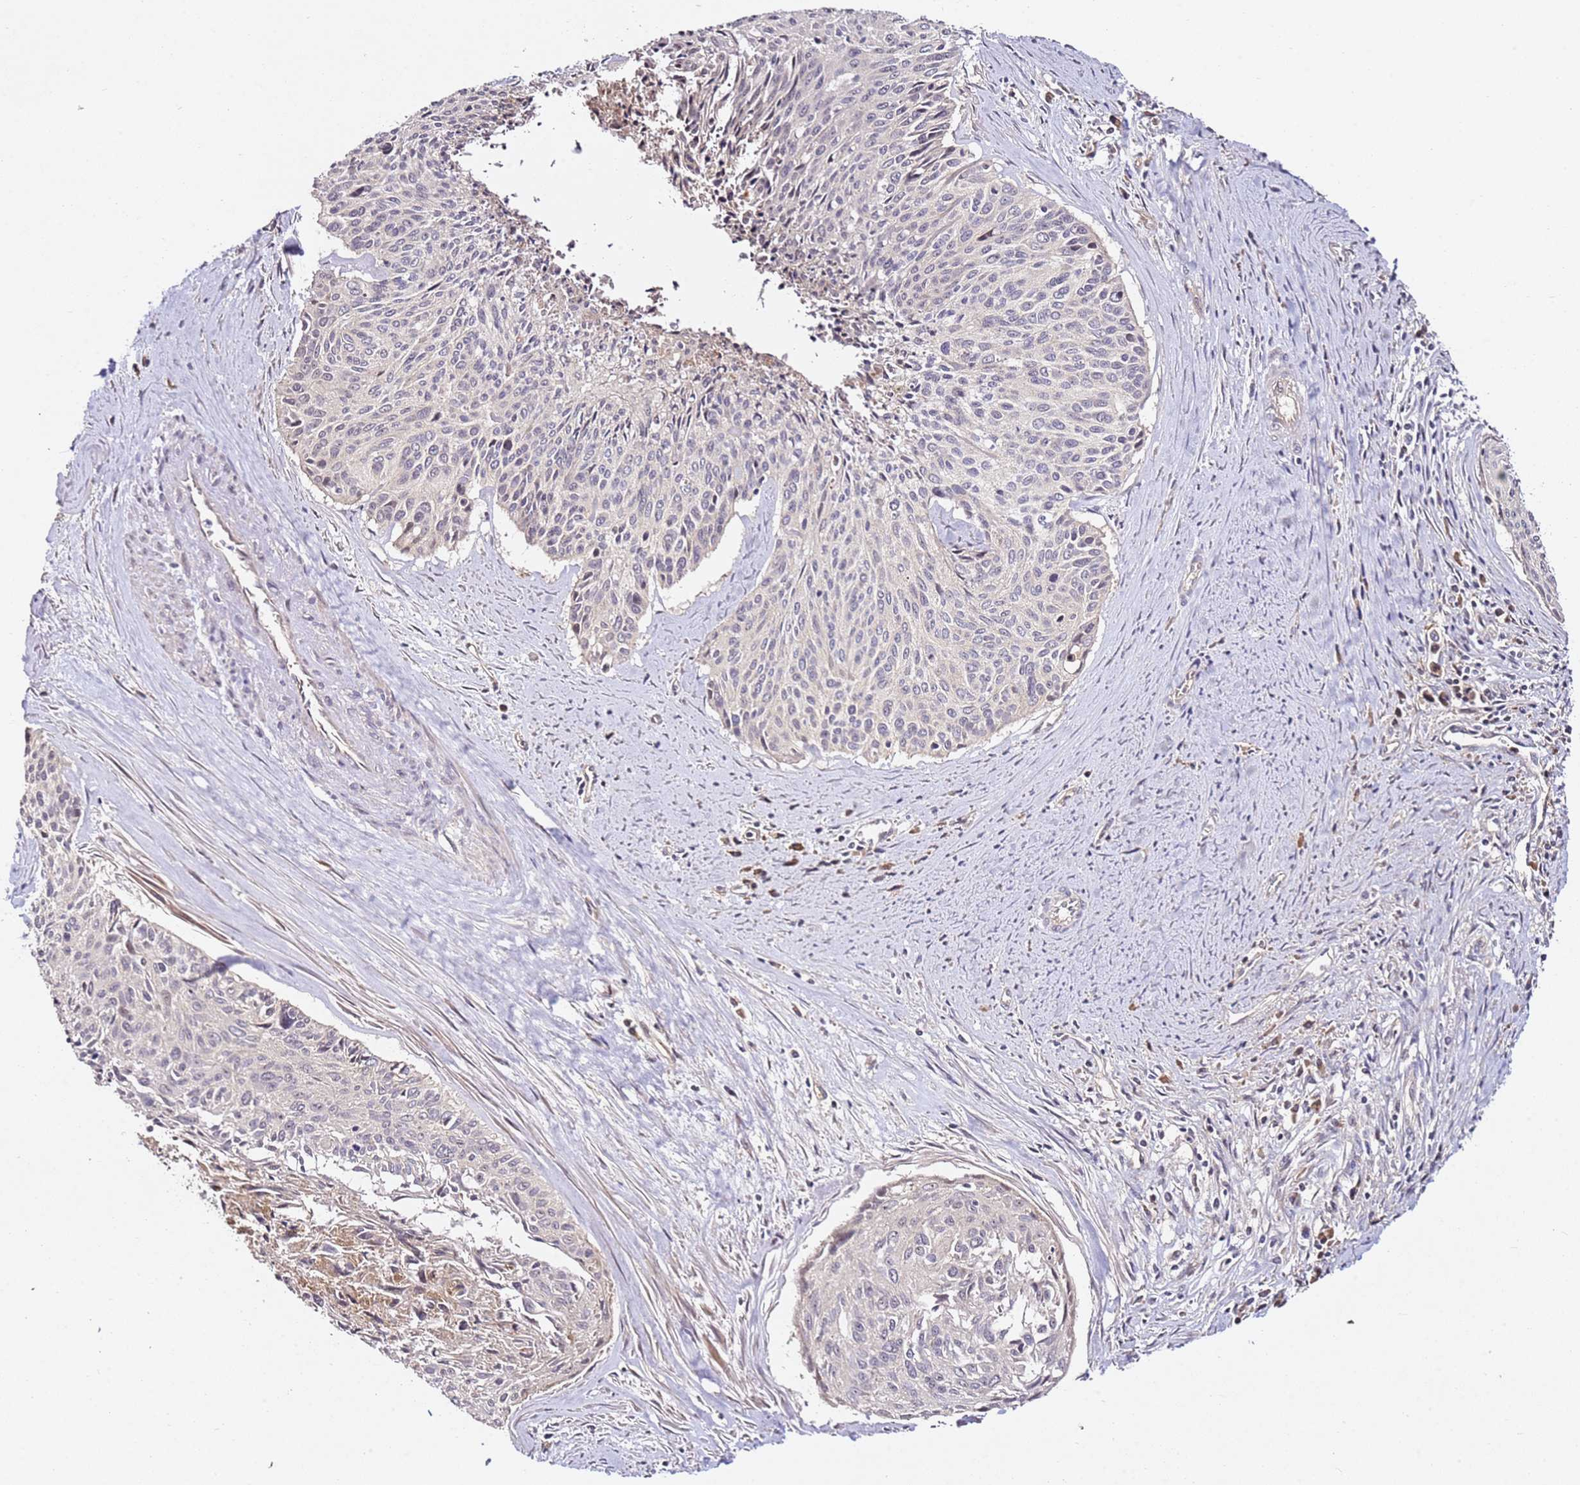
{"staining": {"intensity": "negative", "quantity": "none", "location": "none"}, "tissue": "cervical cancer", "cell_type": "Tumor cells", "image_type": "cancer", "snomed": [{"axis": "morphology", "description": "Squamous cell carcinoma, NOS"}, {"axis": "topography", "description": "Cervix"}], "caption": "The micrograph shows no staining of tumor cells in squamous cell carcinoma (cervical). (Stains: DAB immunohistochemistry (IHC) with hematoxylin counter stain, Microscopy: brightfield microscopy at high magnification).", "gene": "DDX27", "patient": {"sex": "female", "age": 55}}